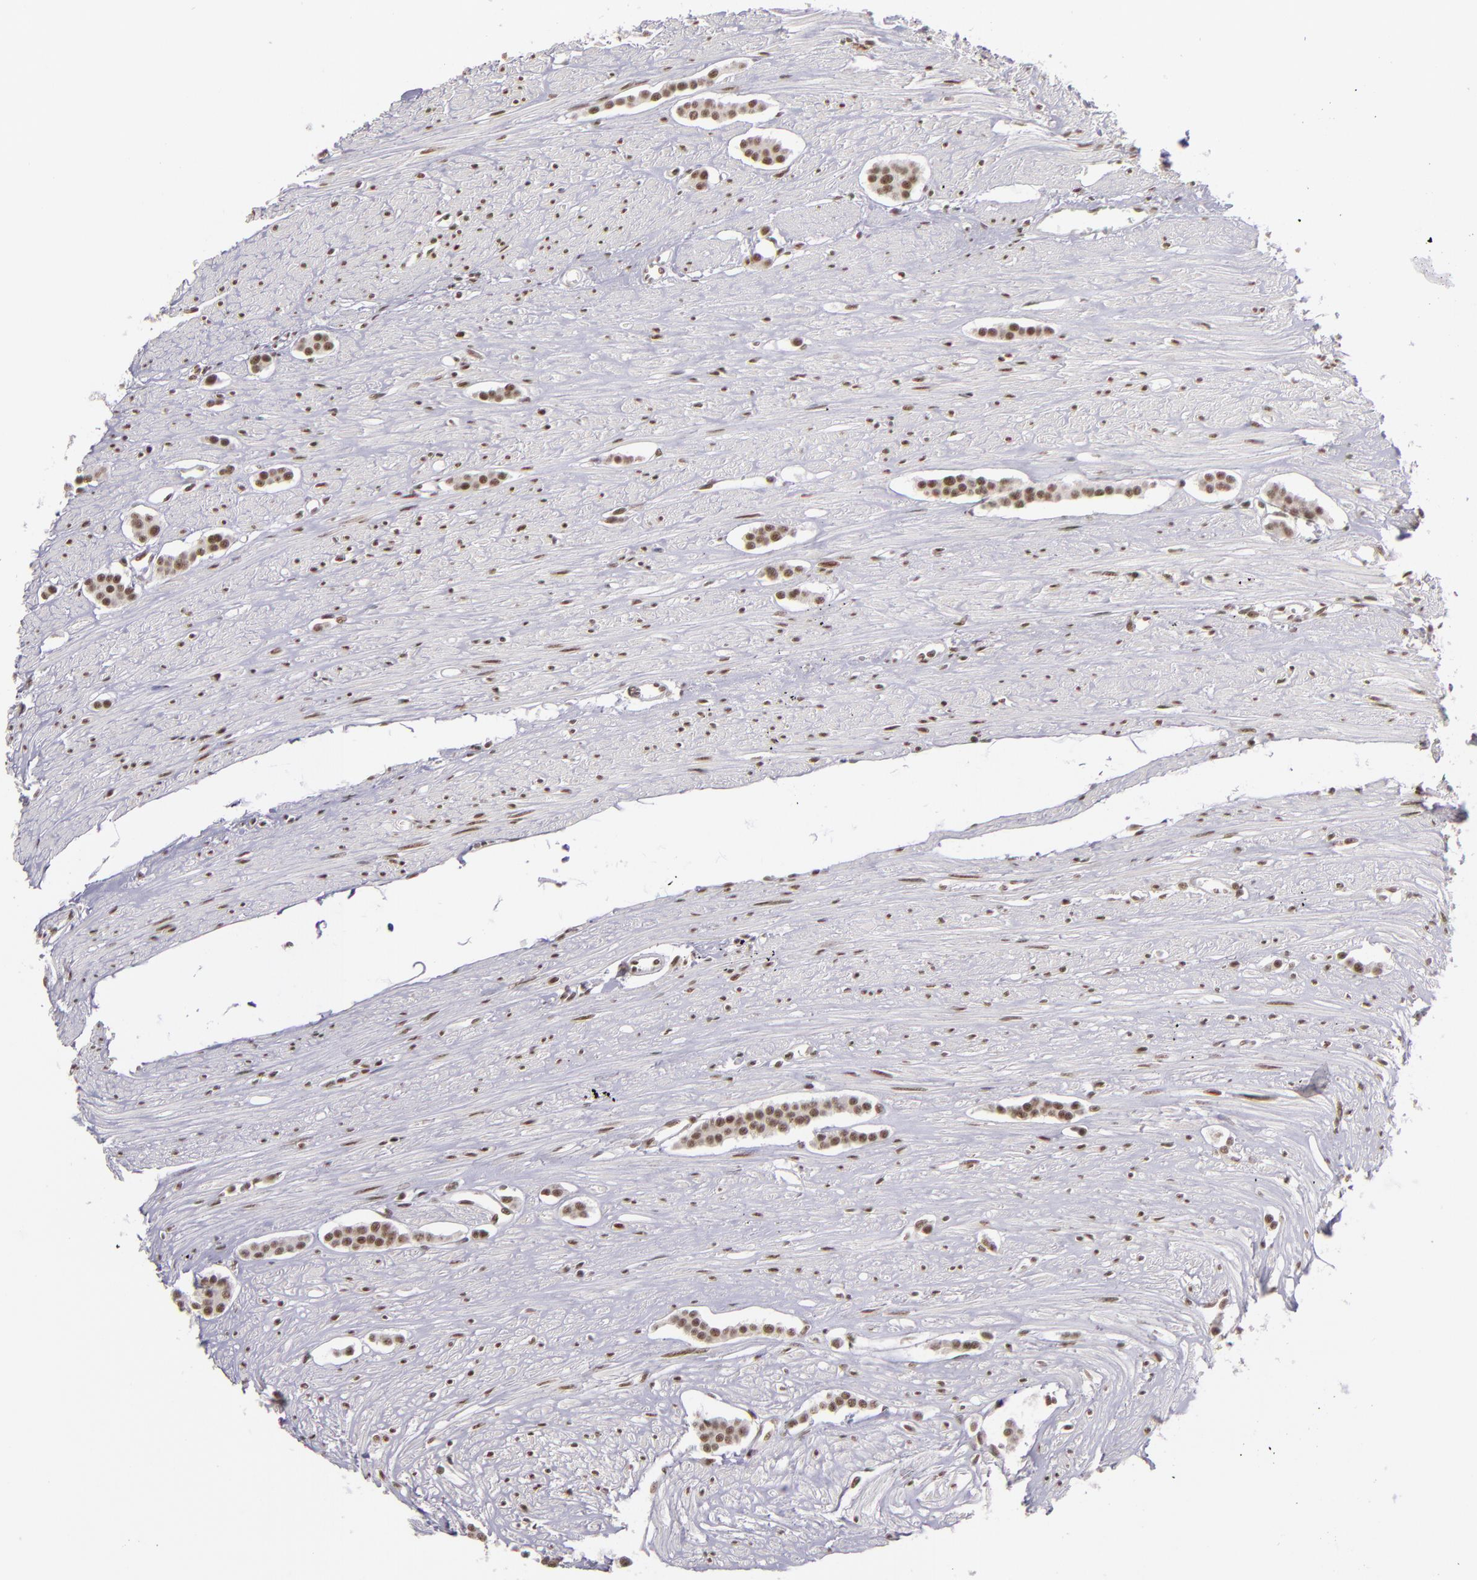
{"staining": {"intensity": "moderate", "quantity": ">75%", "location": "nuclear"}, "tissue": "carcinoid", "cell_type": "Tumor cells", "image_type": "cancer", "snomed": [{"axis": "morphology", "description": "Carcinoid, malignant, NOS"}, {"axis": "topography", "description": "Small intestine"}], "caption": "Immunohistochemical staining of human carcinoid displays moderate nuclear protein positivity in about >75% of tumor cells.", "gene": "ZNF148", "patient": {"sex": "male", "age": 60}}